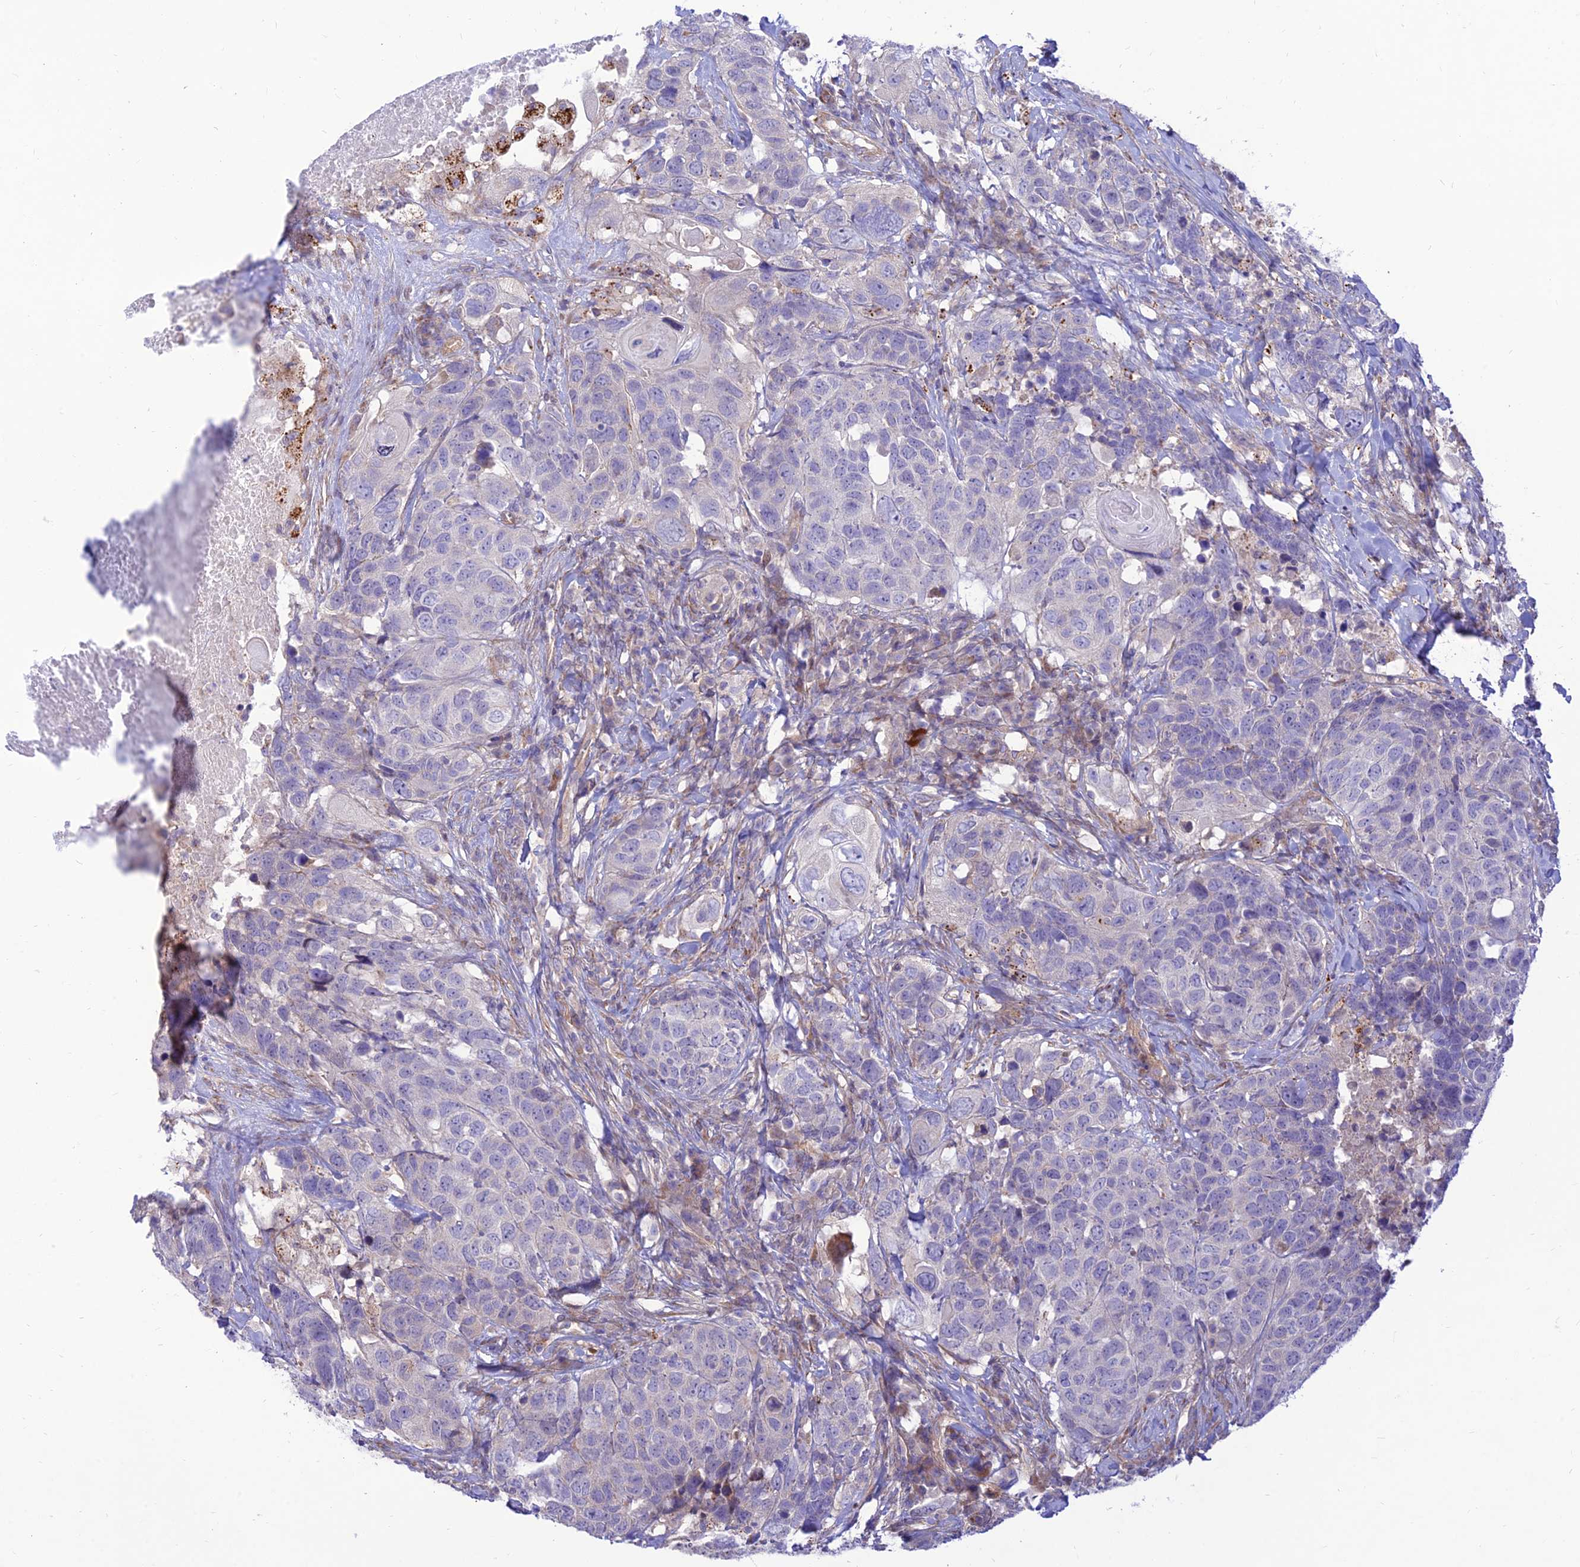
{"staining": {"intensity": "negative", "quantity": "none", "location": "none"}, "tissue": "head and neck cancer", "cell_type": "Tumor cells", "image_type": "cancer", "snomed": [{"axis": "morphology", "description": "Squamous cell carcinoma, NOS"}, {"axis": "topography", "description": "Head-Neck"}], "caption": "Tumor cells show no significant protein staining in head and neck cancer.", "gene": "KCNAB1", "patient": {"sex": "male", "age": 66}}